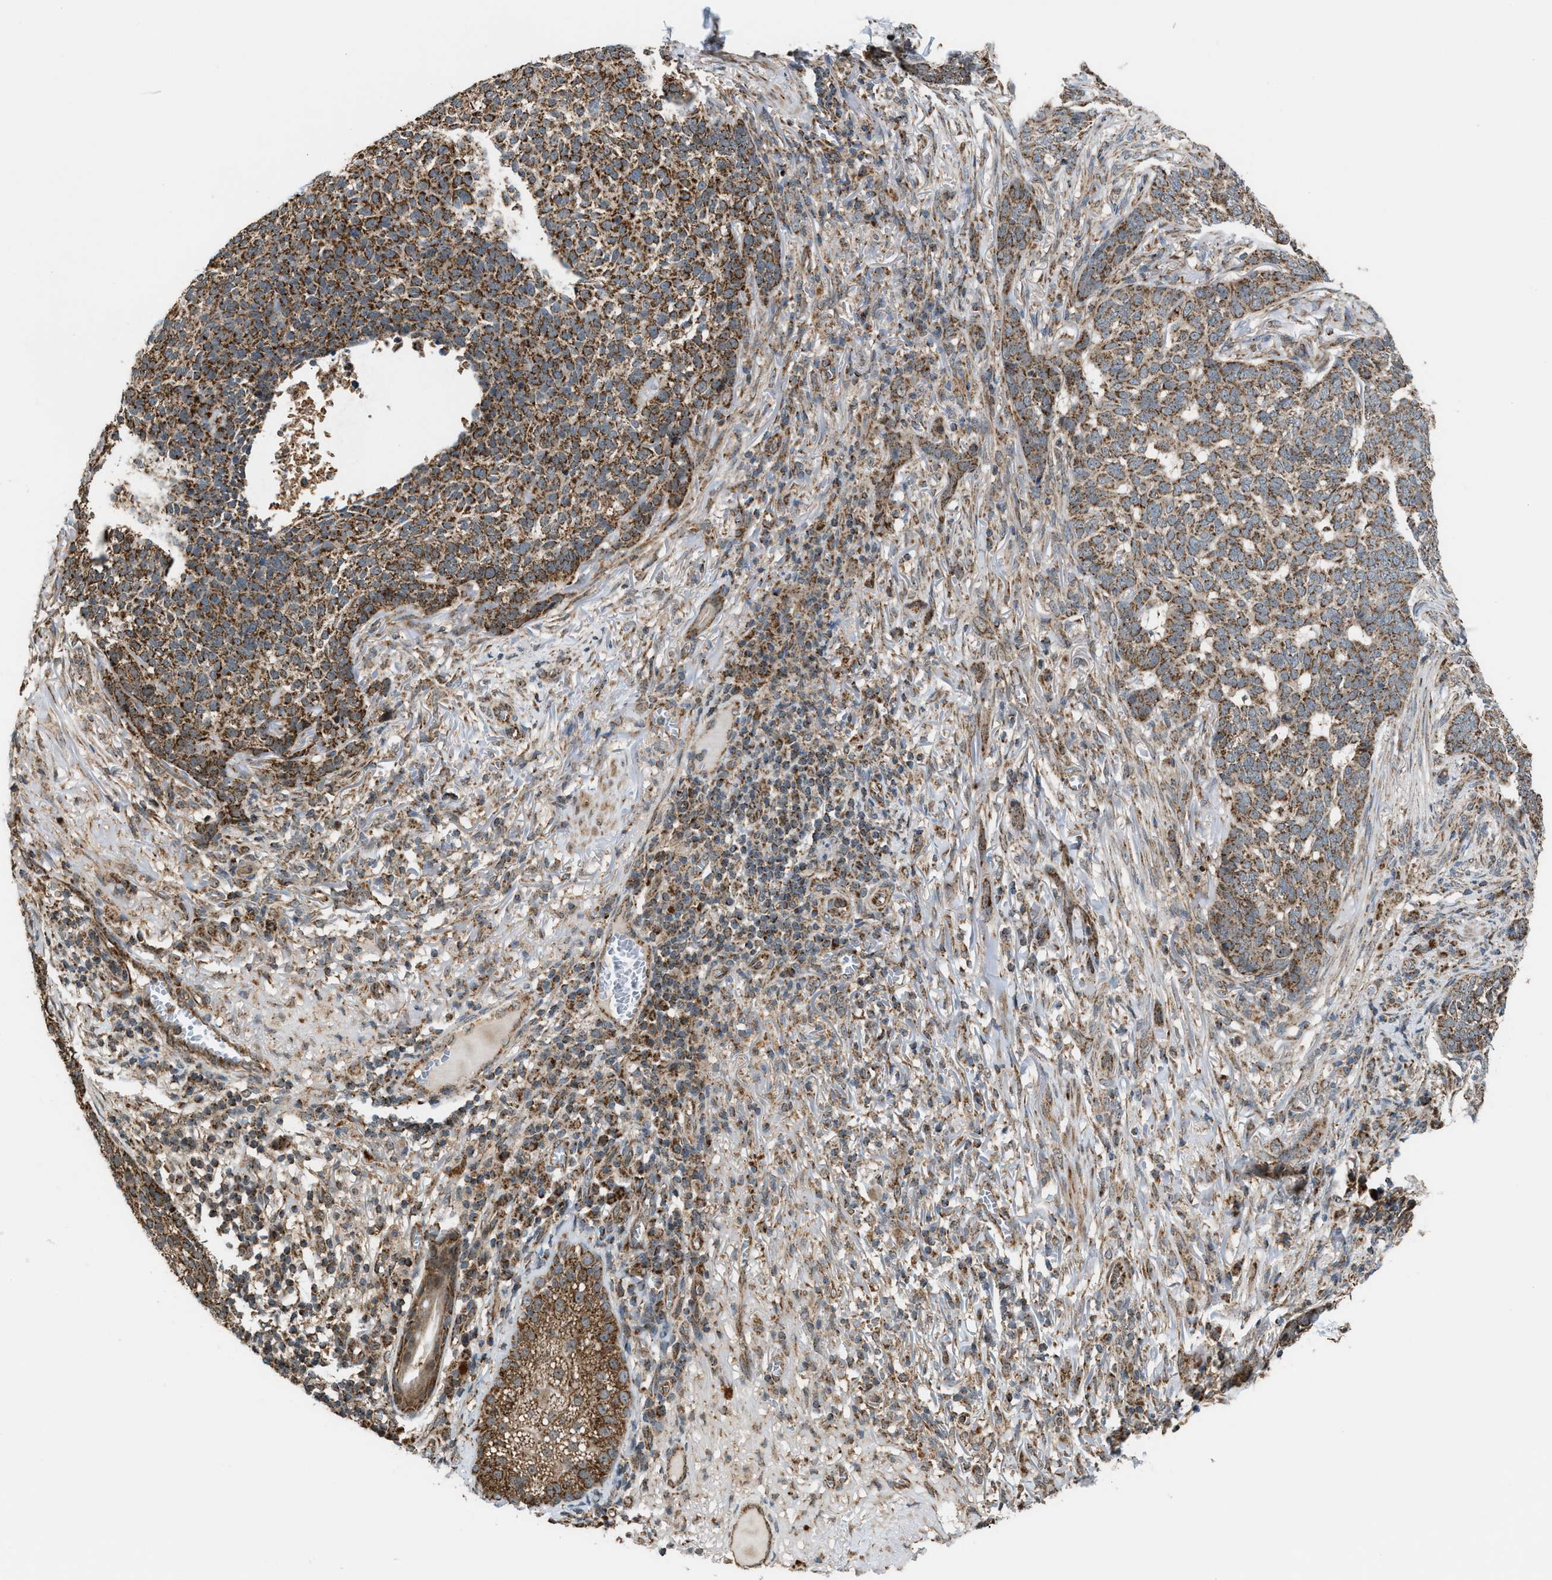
{"staining": {"intensity": "moderate", "quantity": ">75%", "location": "cytoplasmic/membranous"}, "tissue": "skin cancer", "cell_type": "Tumor cells", "image_type": "cancer", "snomed": [{"axis": "morphology", "description": "Basal cell carcinoma"}, {"axis": "topography", "description": "Skin"}], "caption": "An IHC photomicrograph of neoplastic tissue is shown. Protein staining in brown shows moderate cytoplasmic/membranous positivity in skin cancer (basal cell carcinoma) within tumor cells. (DAB (3,3'-diaminobenzidine) IHC, brown staining for protein, blue staining for nuclei).", "gene": "SGSM2", "patient": {"sex": "male", "age": 85}}